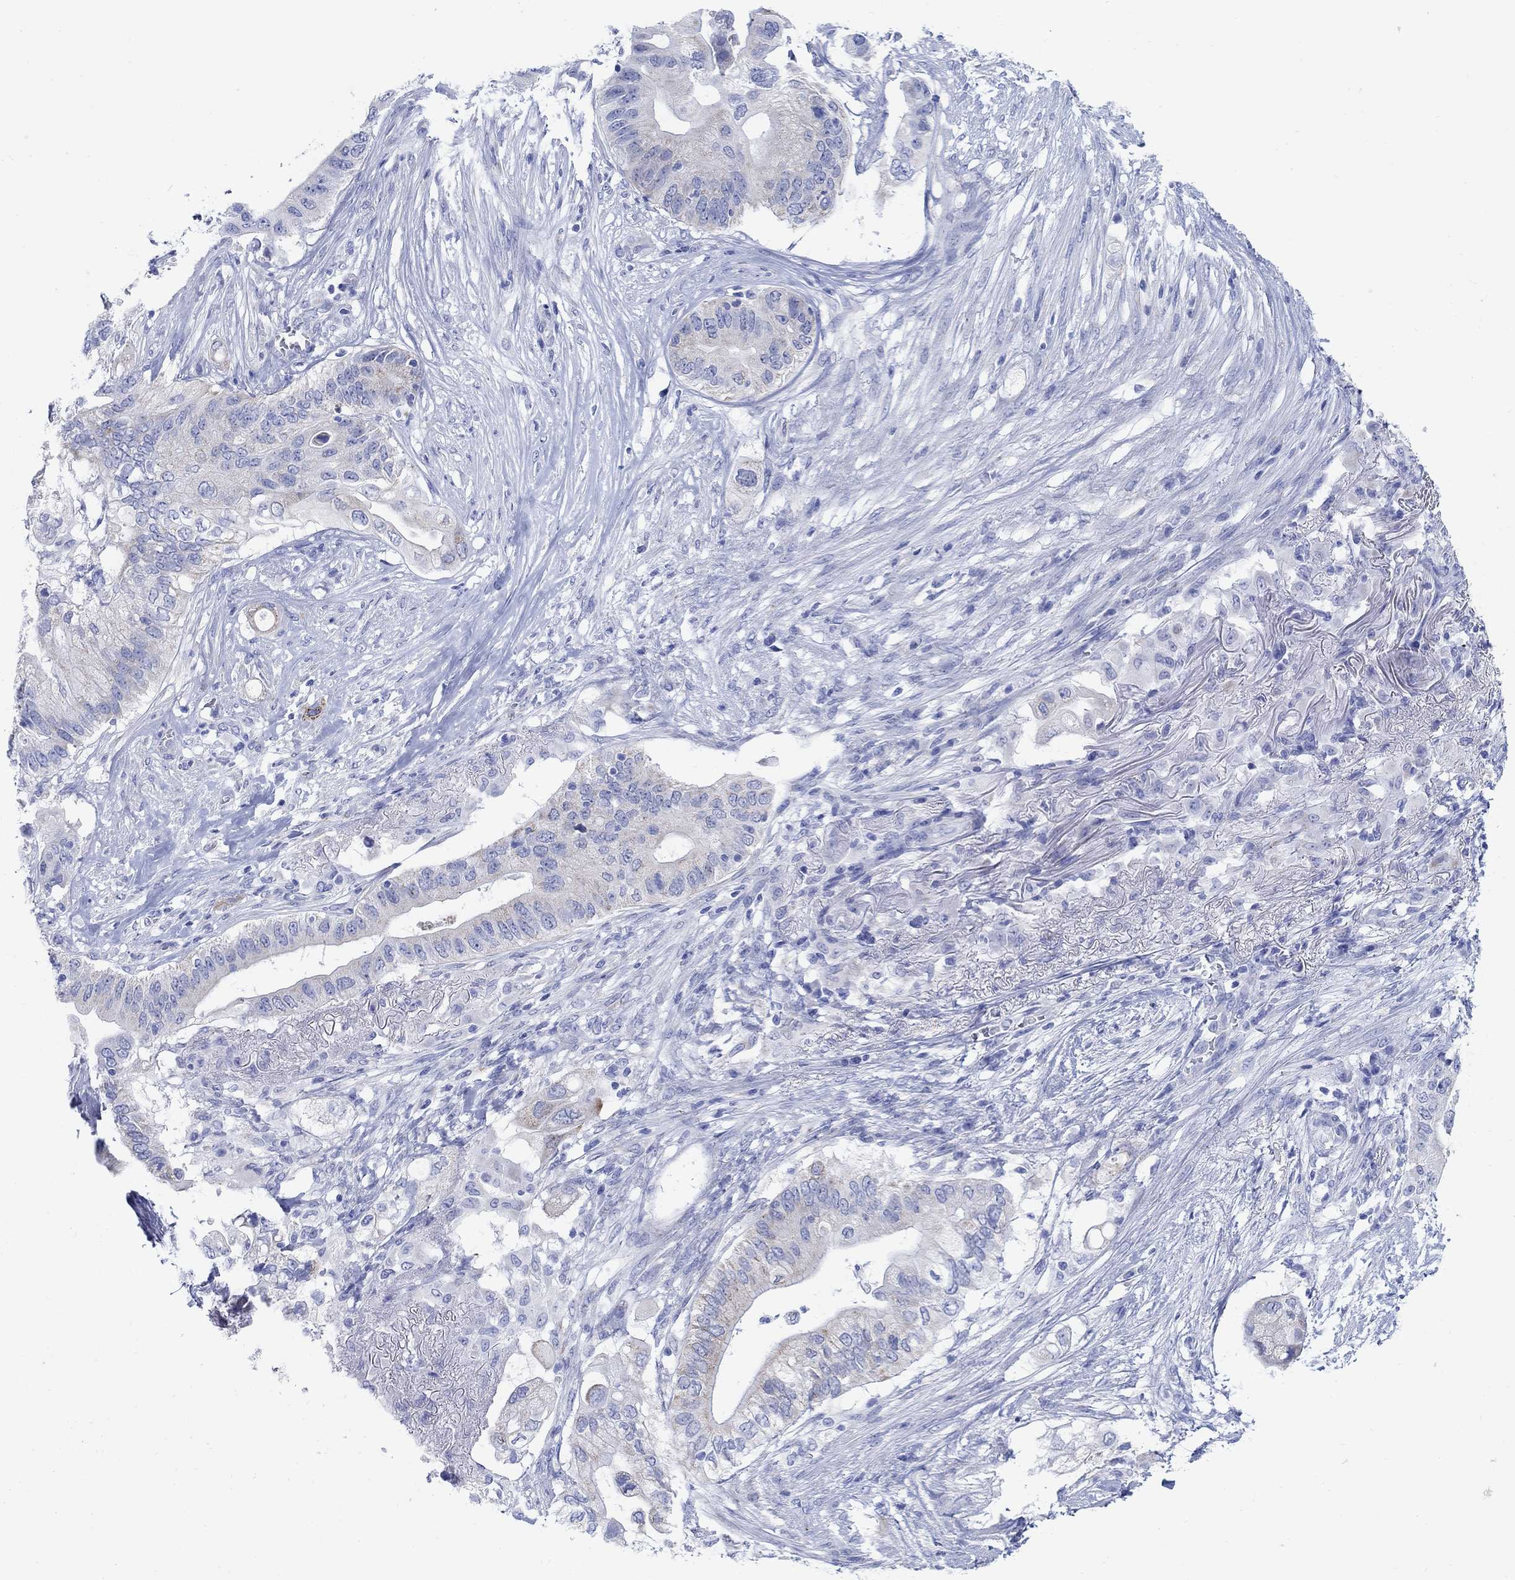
{"staining": {"intensity": "weak", "quantity": "<25%", "location": "cytoplasmic/membranous"}, "tissue": "pancreatic cancer", "cell_type": "Tumor cells", "image_type": "cancer", "snomed": [{"axis": "morphology", "description": "Adenocarcinoma, NOS"}, {"axis": "topography", "description": "Pancreas"}], "caption": "The image demonstrates no staining of tumor cells in adenocarcinoma (pancreatic).", "gene": "ZDHHC14", "patient": {"sex": "female", "age": 72}}